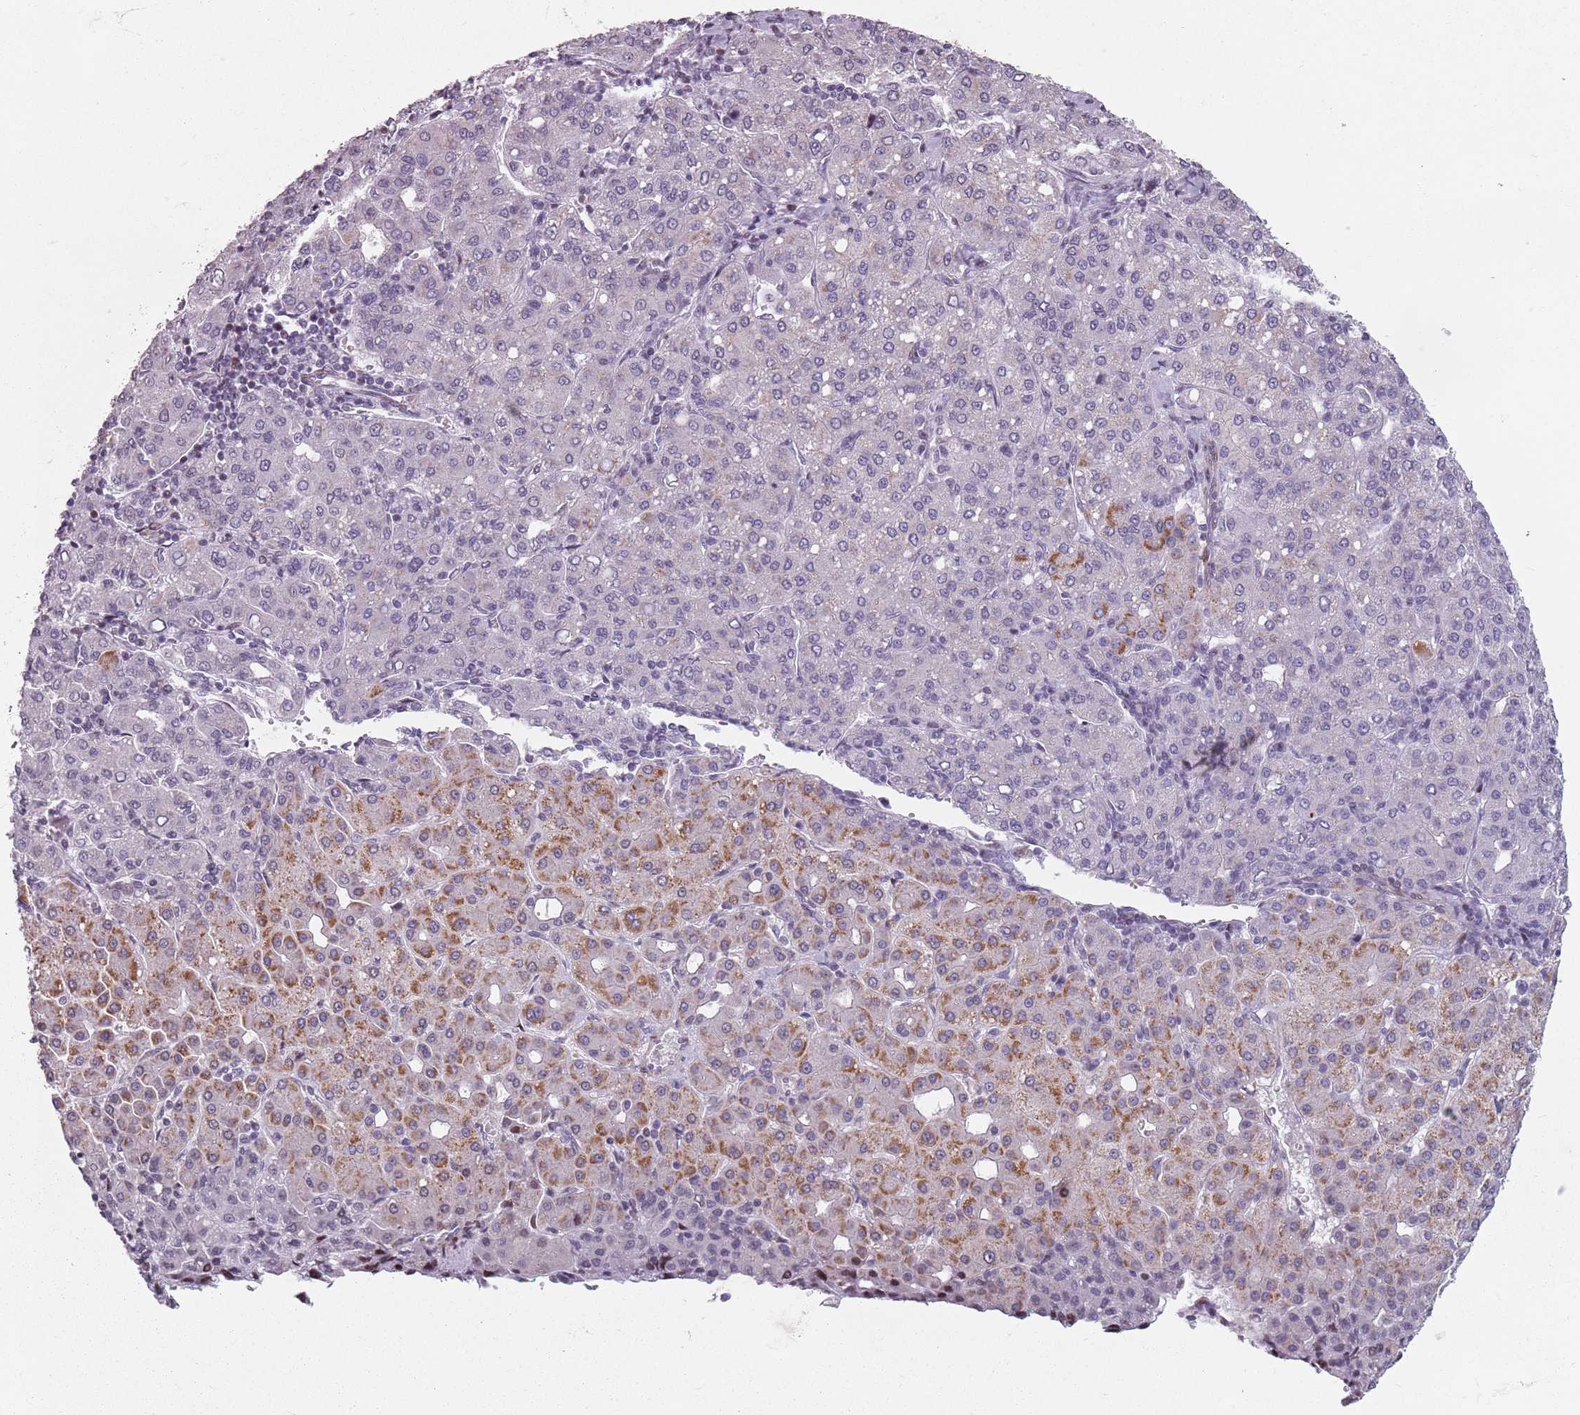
{"staining": {"intensity": "moderate", "quantity": "25%-75%", "location": "cytoplasmic/membranous"}, "tissue": "liver cancer", "cell_type": "Tumor cells", "image_type": "cancer", "snomed": [{"axis": "morphology", "description": "Carcinoma, Hepatocellular, NOS"}, {"axis": "topography", "description": "Liver"}], "caption": "IHC staining of liver hepatocellular carcinoma, which shows medium levels of moderate cytoplasmic/membranous staining in approximately 25%-75% of tumor cells indicating moderate cytoplasmic/membranous protein positivity. The staining was performed using DAB (3,3'-diaminobenzidine) (brown) for protein detection and nuclei were counterstained in hematoxylin (blue).", "gene": "TMC4", "patient": {"sex": "male", "age": 65}}